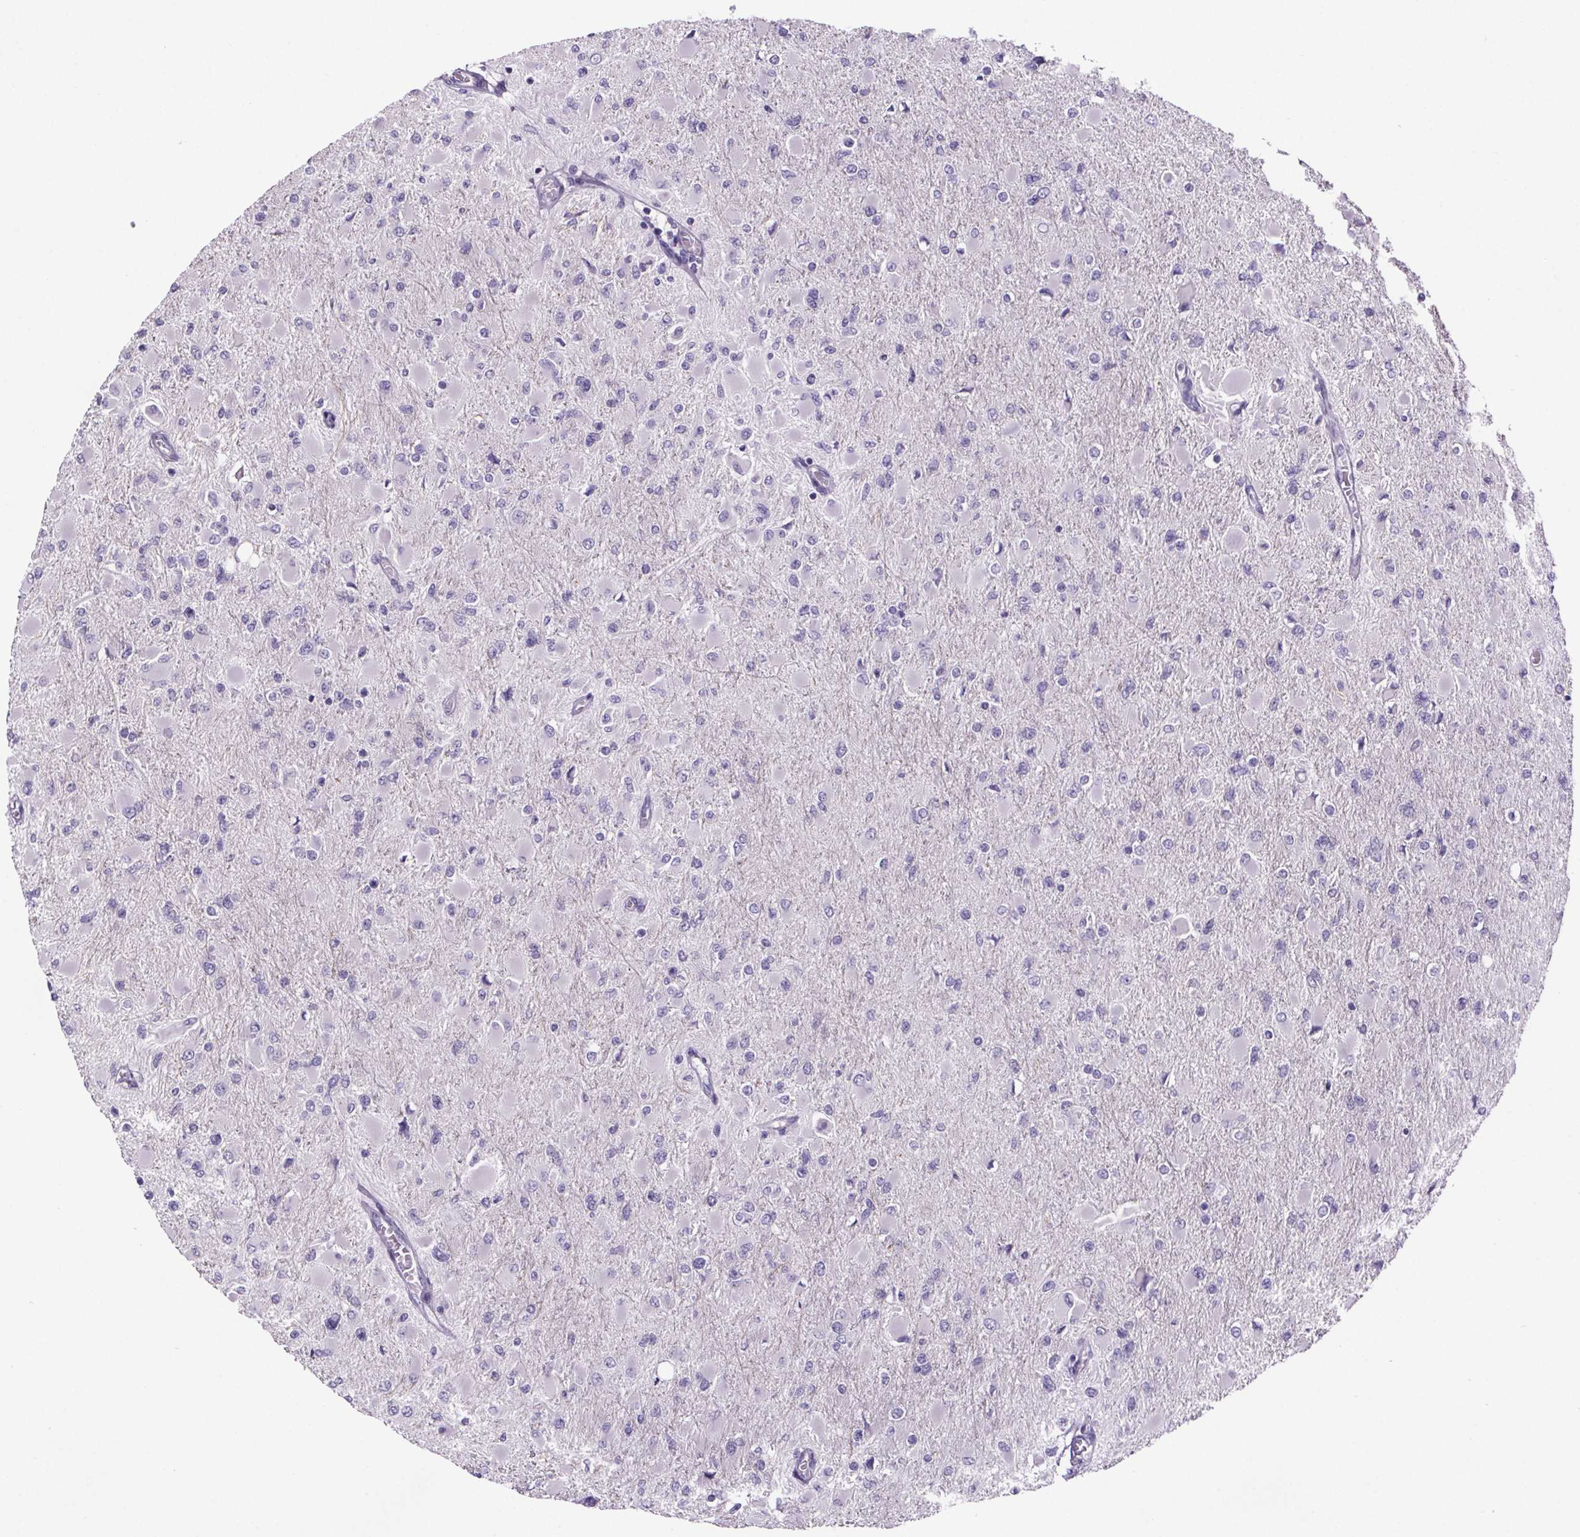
{"staining": {"intensity": "negative", "quantity": "none", "location": "none"}, "tissue": "glioma", "cell_type": "Tumor cells", "image_type": "cancer", "snomed": [{"axis": "morphology", "description": "Glioma, malignant, High grade"}, {"axis": "topography", "description": "Cerebral cortex"}], "caption": "The micrograph shows no significant positivity in tumor cells of glioma.", "gene": "CUBN", "patient": {"sex": "female", "age": 36}}